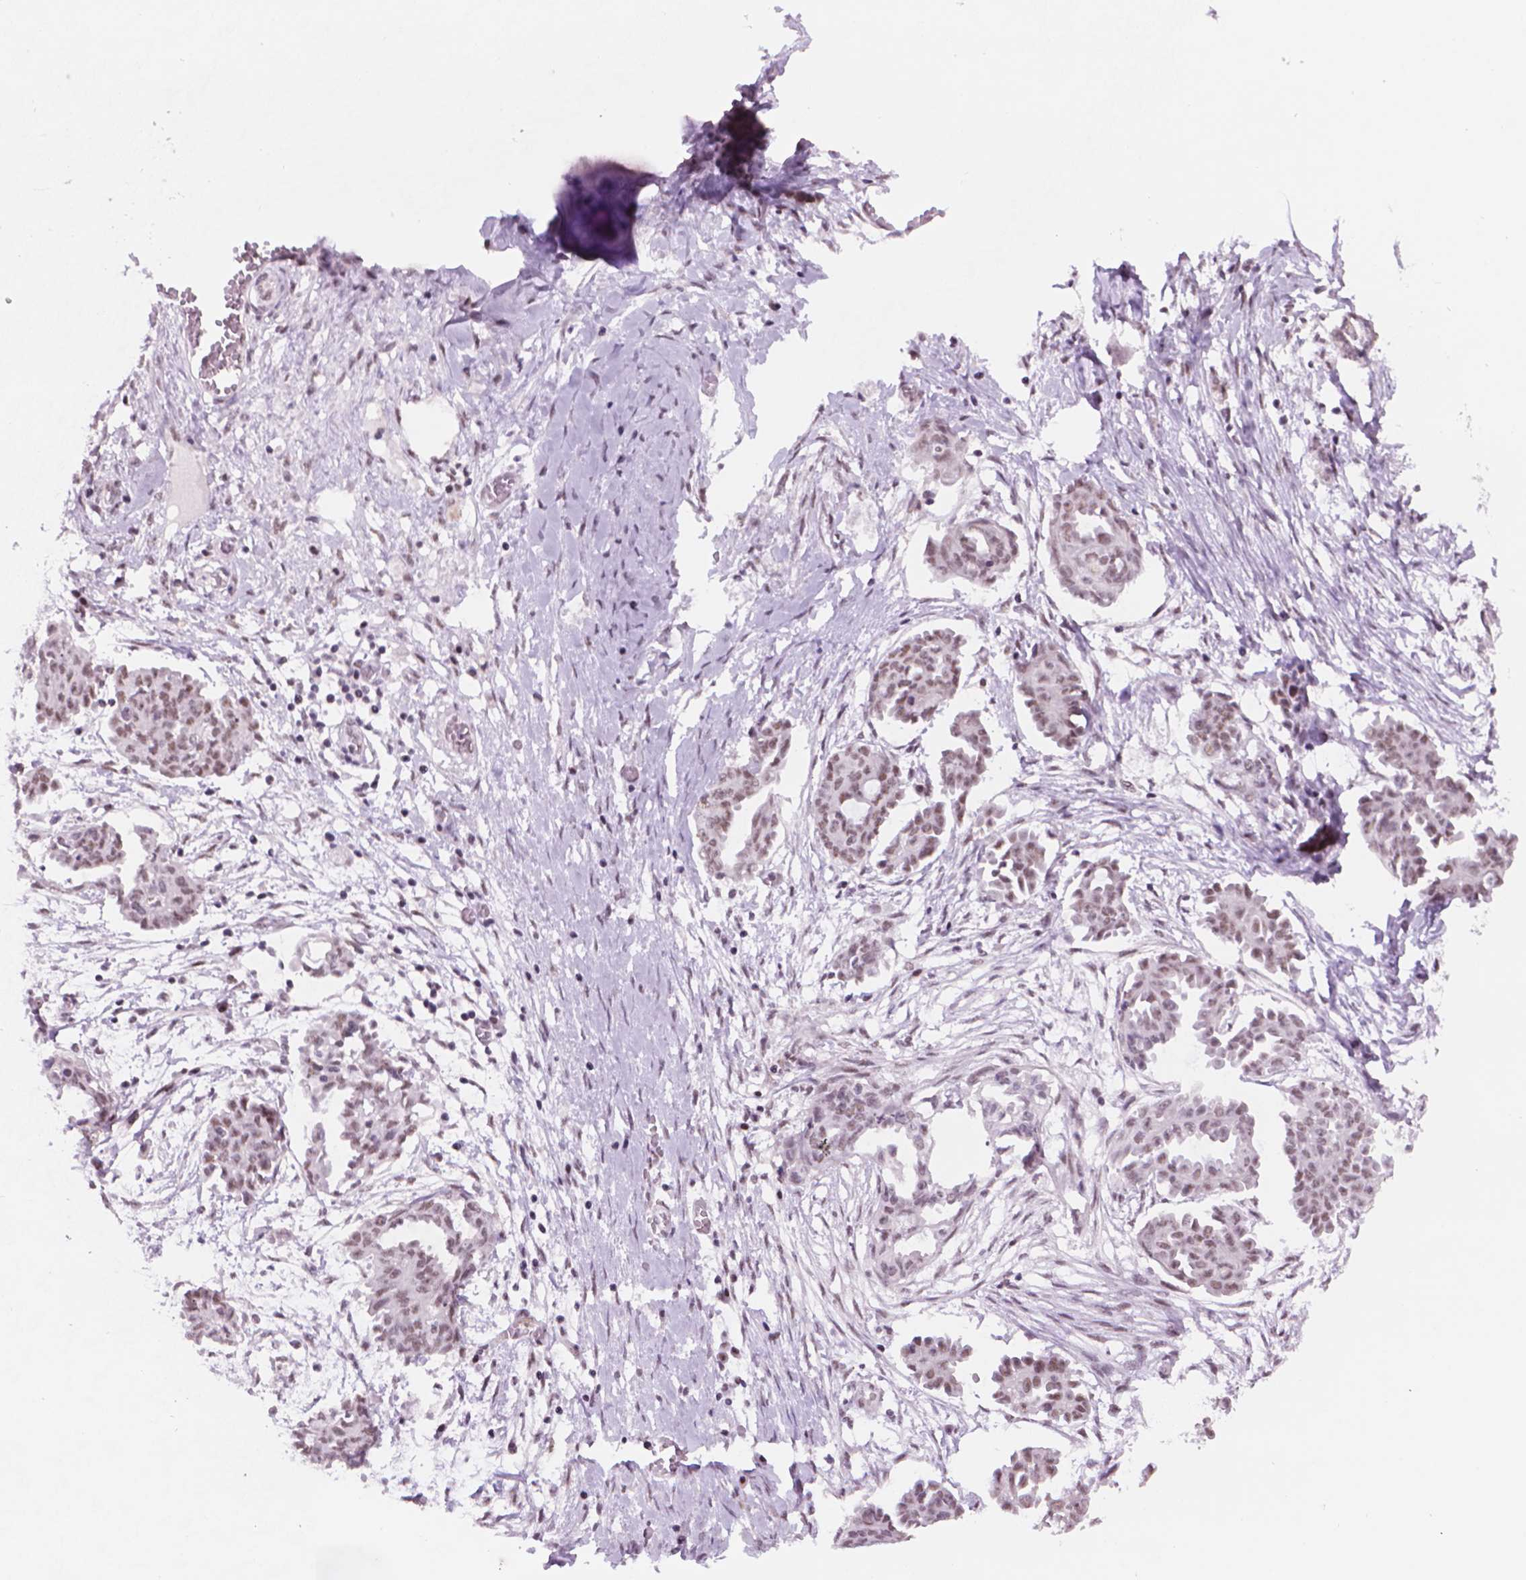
{"staining": {"intensity": "moderate", "quantity": ">75%", "location": "nuclear"}, "tissue": "ovarian cancer", "cell_type": "Tumor cells", "image_type": "cancer", "snomed": [{"axis": "morphology", "description": "Cystadenocarcinoma, serous, NOS"}, {"axis": "topography", "description": "Ovary"}], "caption": "Approximately >75% of tumor cells in serous cystadenocarcinoma (ovarian) reveal moderate nuclear protein expression as visualized by brown immunohistochemical staining.", "gene": "POLR3D", "patient": {"sex": "female", "age": 71}}